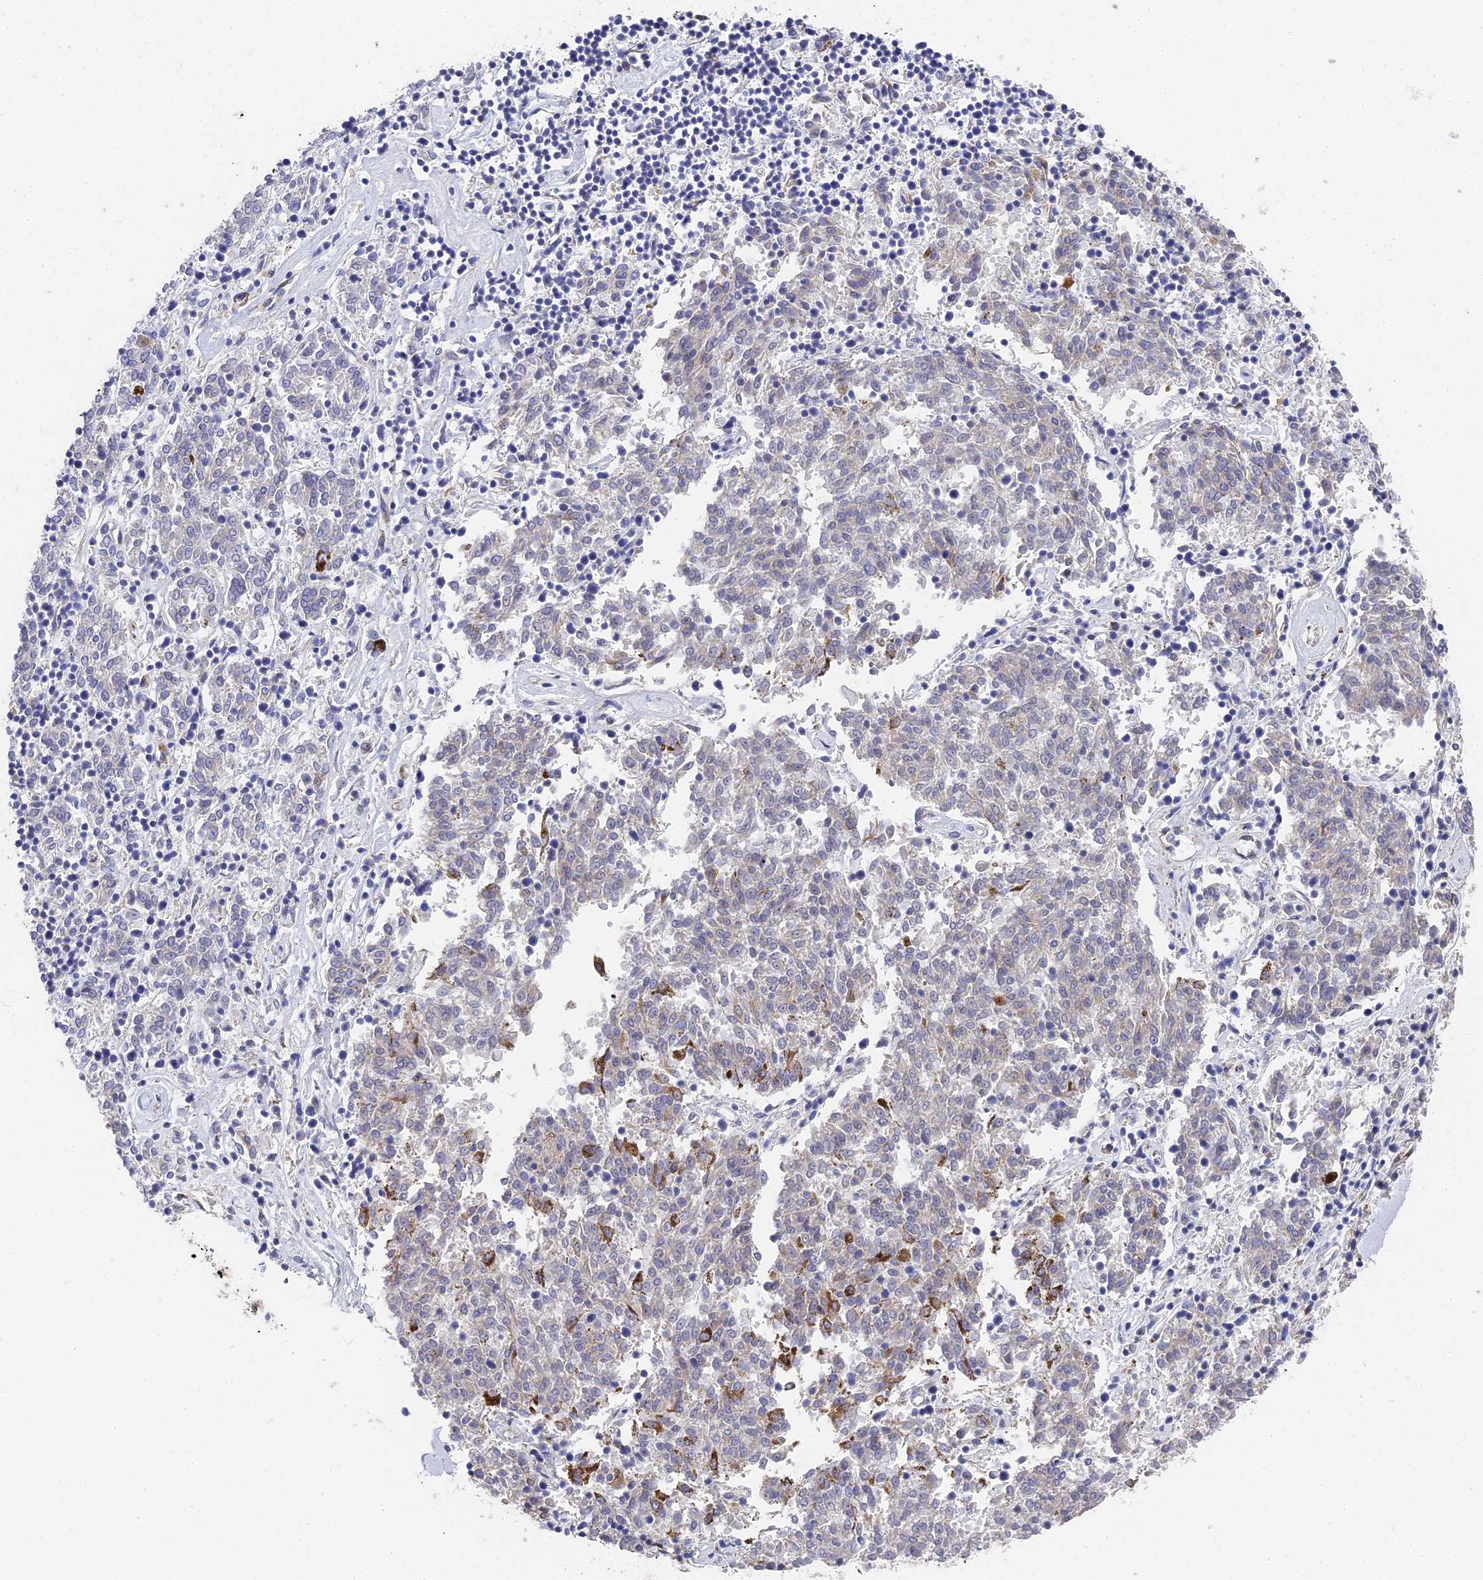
{"staining": {"intensity": "negative", "quantity": "none", "location": "none"}, "tissue": "melanoma", "cell_type": "Tumor cells", "image_type": "cancer", "snomed": [{"axis": "morphology", "description": "Malignant melanoma, NOS"}, {"axis": "topography", "description": "Skin"}], "caption": "Immunohistochemistry of melanoma reveals no staining in tumor cells. (DAB (3,3'-diaminobenzidine) immunohistochemistry visualized using brightfield microscopy, high magnification).", "gene": "CCDC113", "patient": {"sex": "female", "age": 72}}